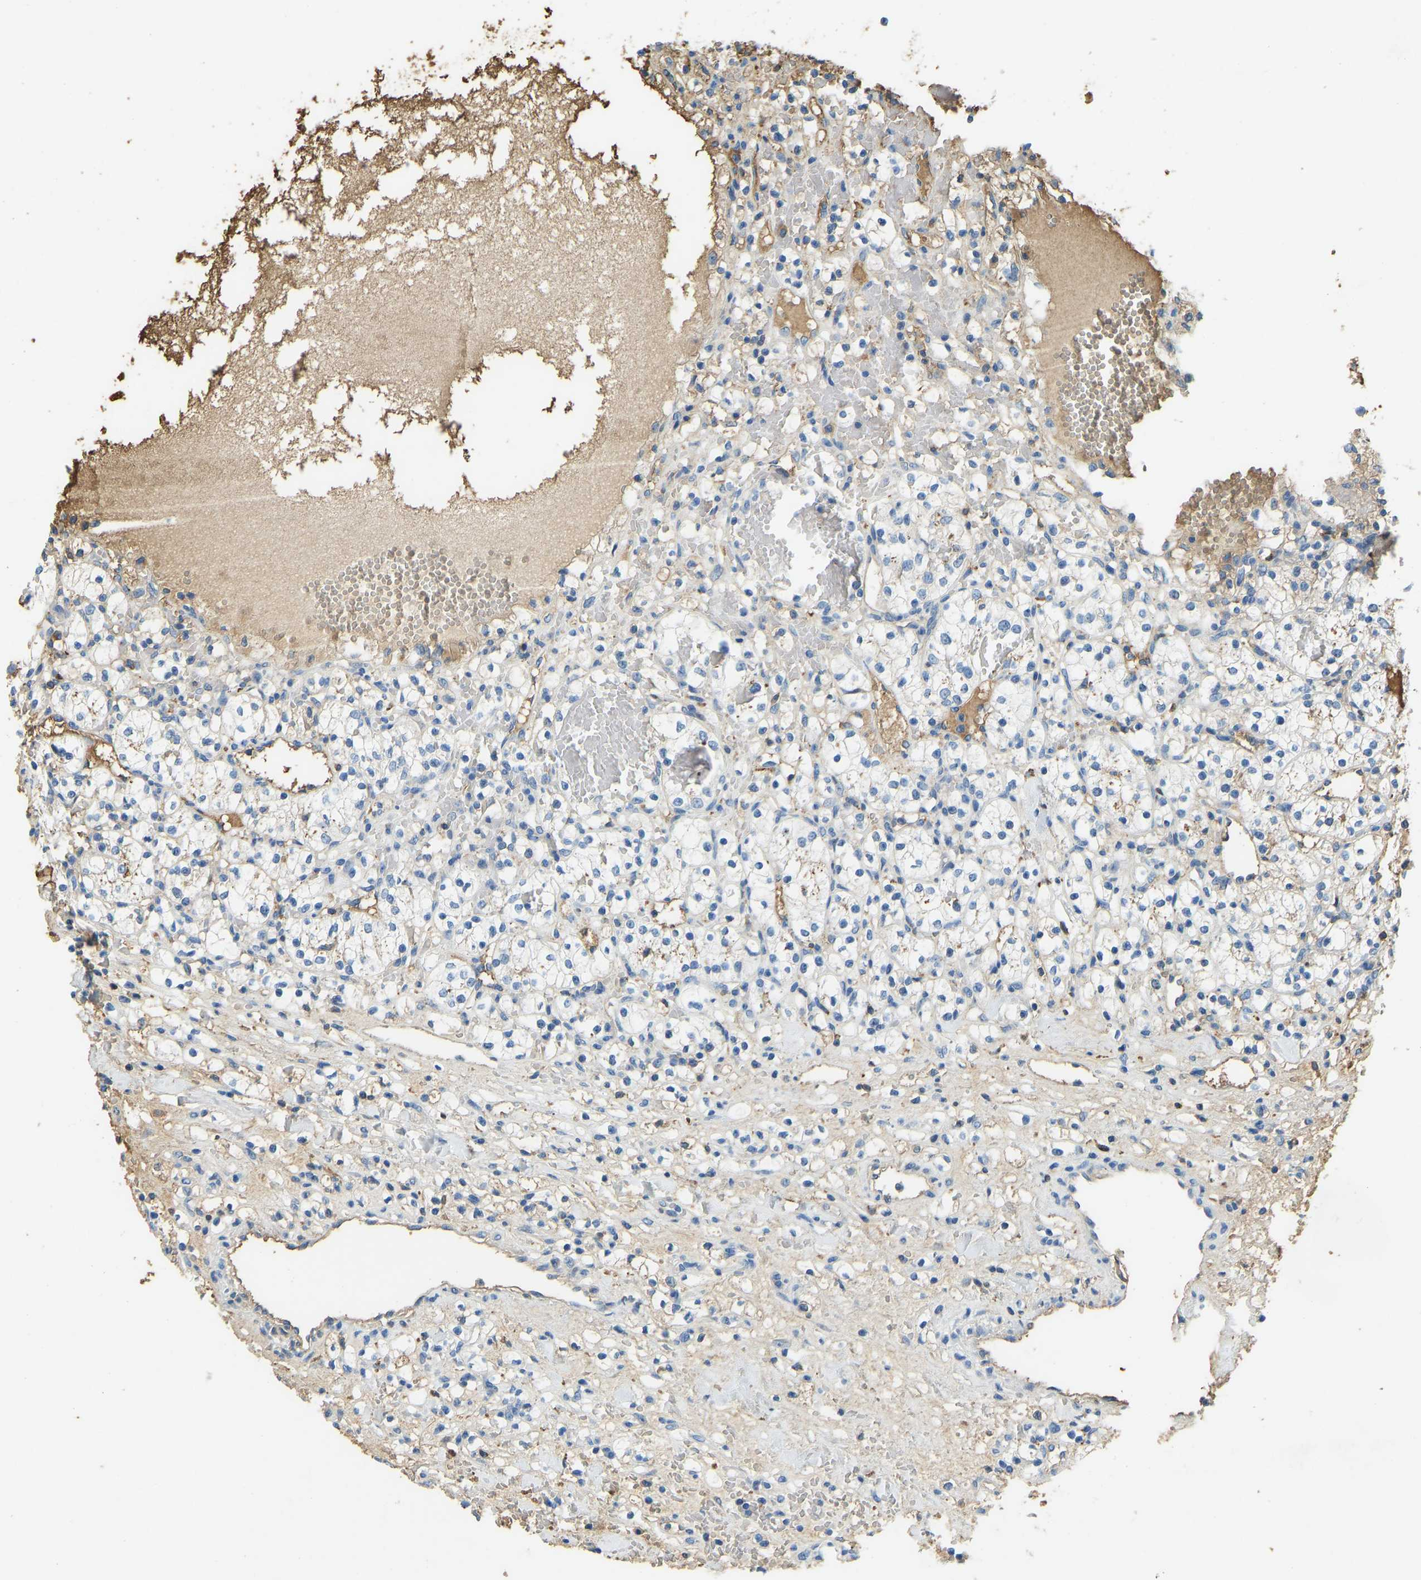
{"staining": {"intensity": "negative", "quantity": "none", "location": "none"}, "tissue": "renal cancer", "cell_type": "Tumor cells", "image_type": "cancer", "snomed": [{"axis": "morphology", "description": "Adenocarcinoma, NOS"}, {"axis": "topography", "description": "Kidney"}], "caption": "This is an IHC micrograph of human adenocarcinoma (renal). There is no positivity in tumor cells.", "gene": "THBS4", "patient": {"sex": "female", "age": 60}}